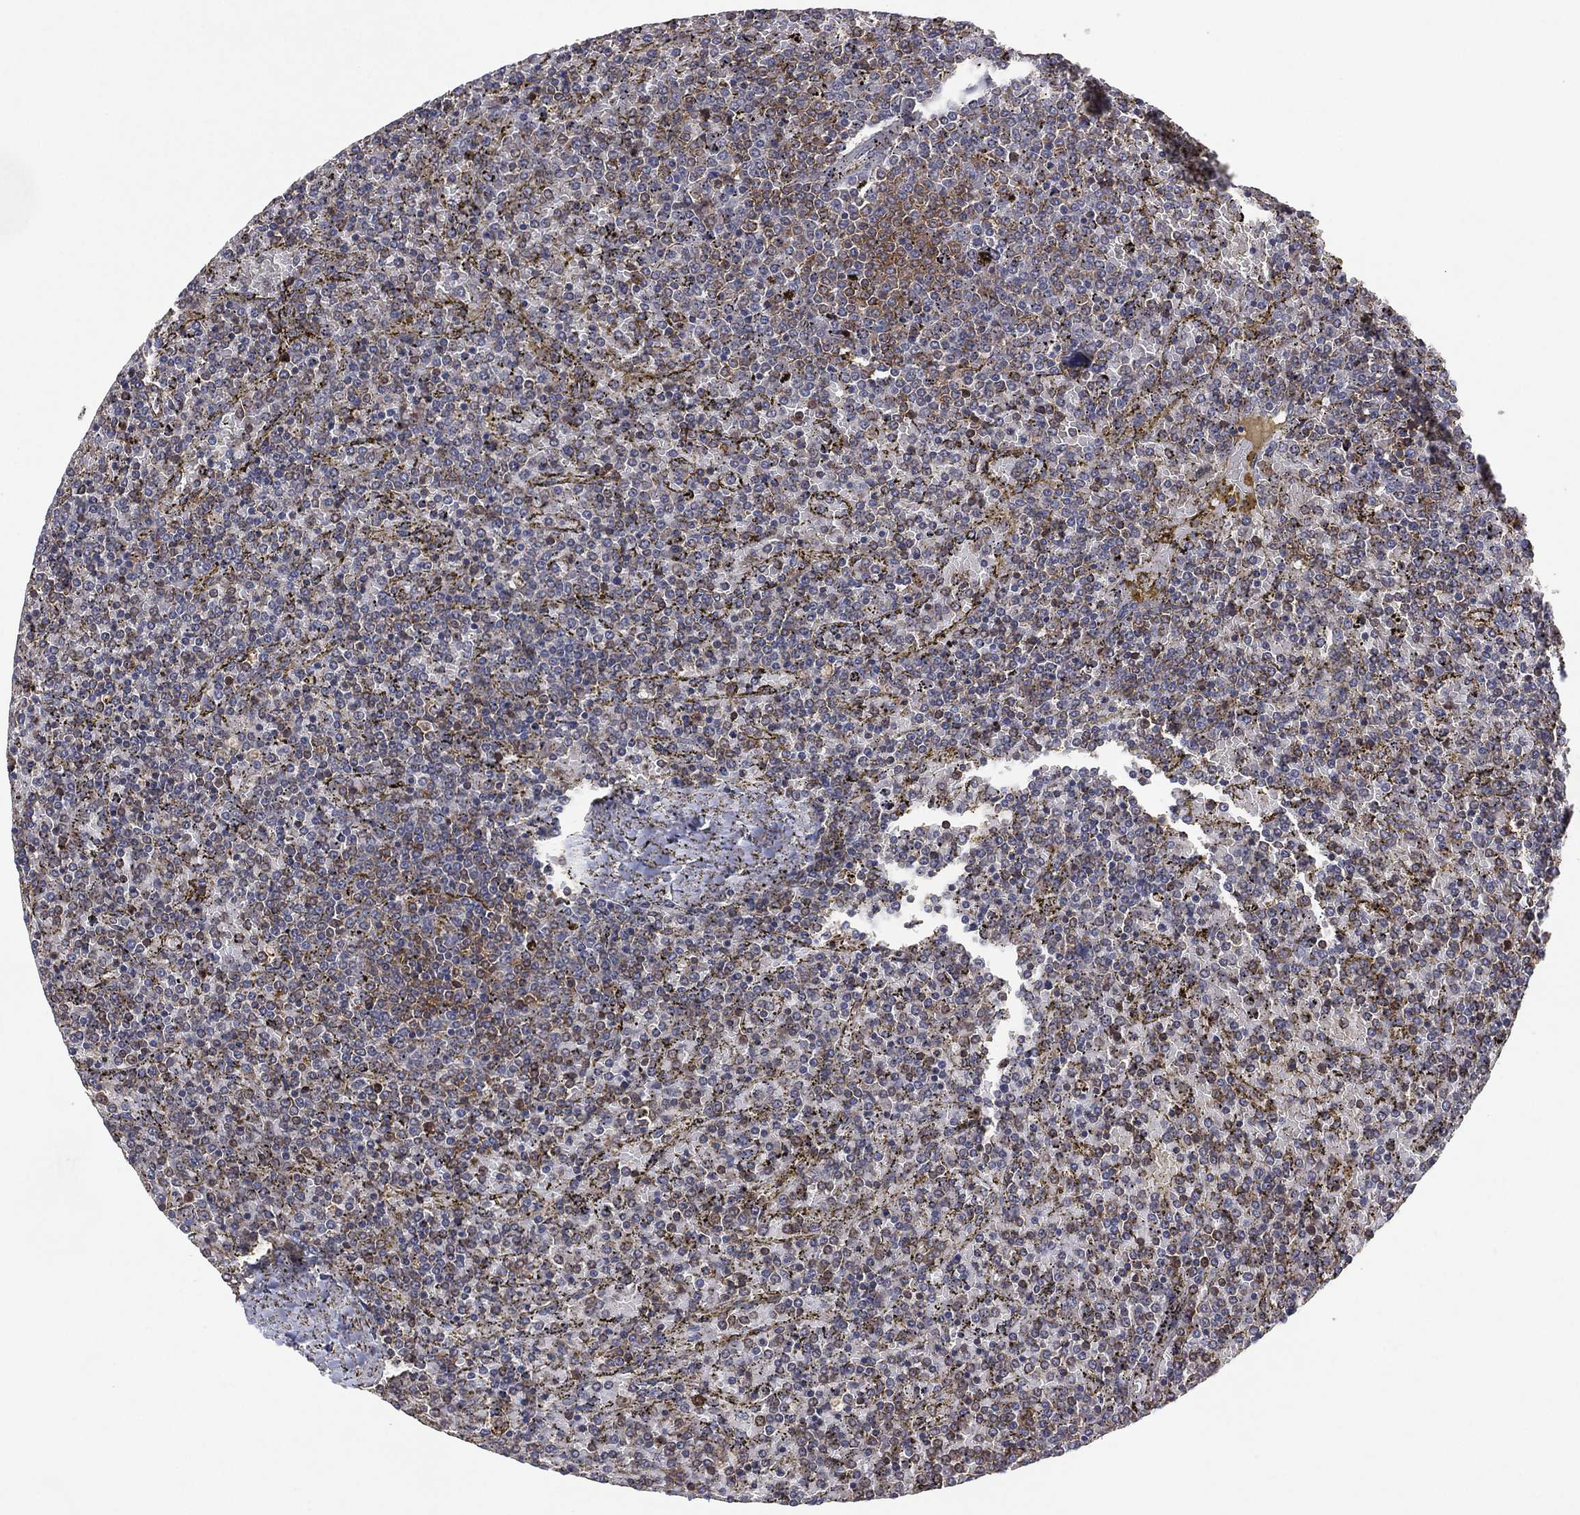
{"staining": {"intensity": "negative", "quantity": "none", "location": "none"}, "tissue": "lymphoma", "cell_type": "Tumor cells", "image_type": "cancer", "snomed": [{"axis": "morphology", "description": "Malignant lymphoma, non-Hodgkin's type, Low grade"}, {"axis": "topography", "description": "Spleen"}], "caption": "High power microscopy micrograph of an immunohistochemistry (IHC) image of malignant lymphoma, non-Hodgkin's type (low-grade), revealing no significant staining in tumor cells.", "gene": "DOCK8", "patient": {"sex": "female", "age": 77}}